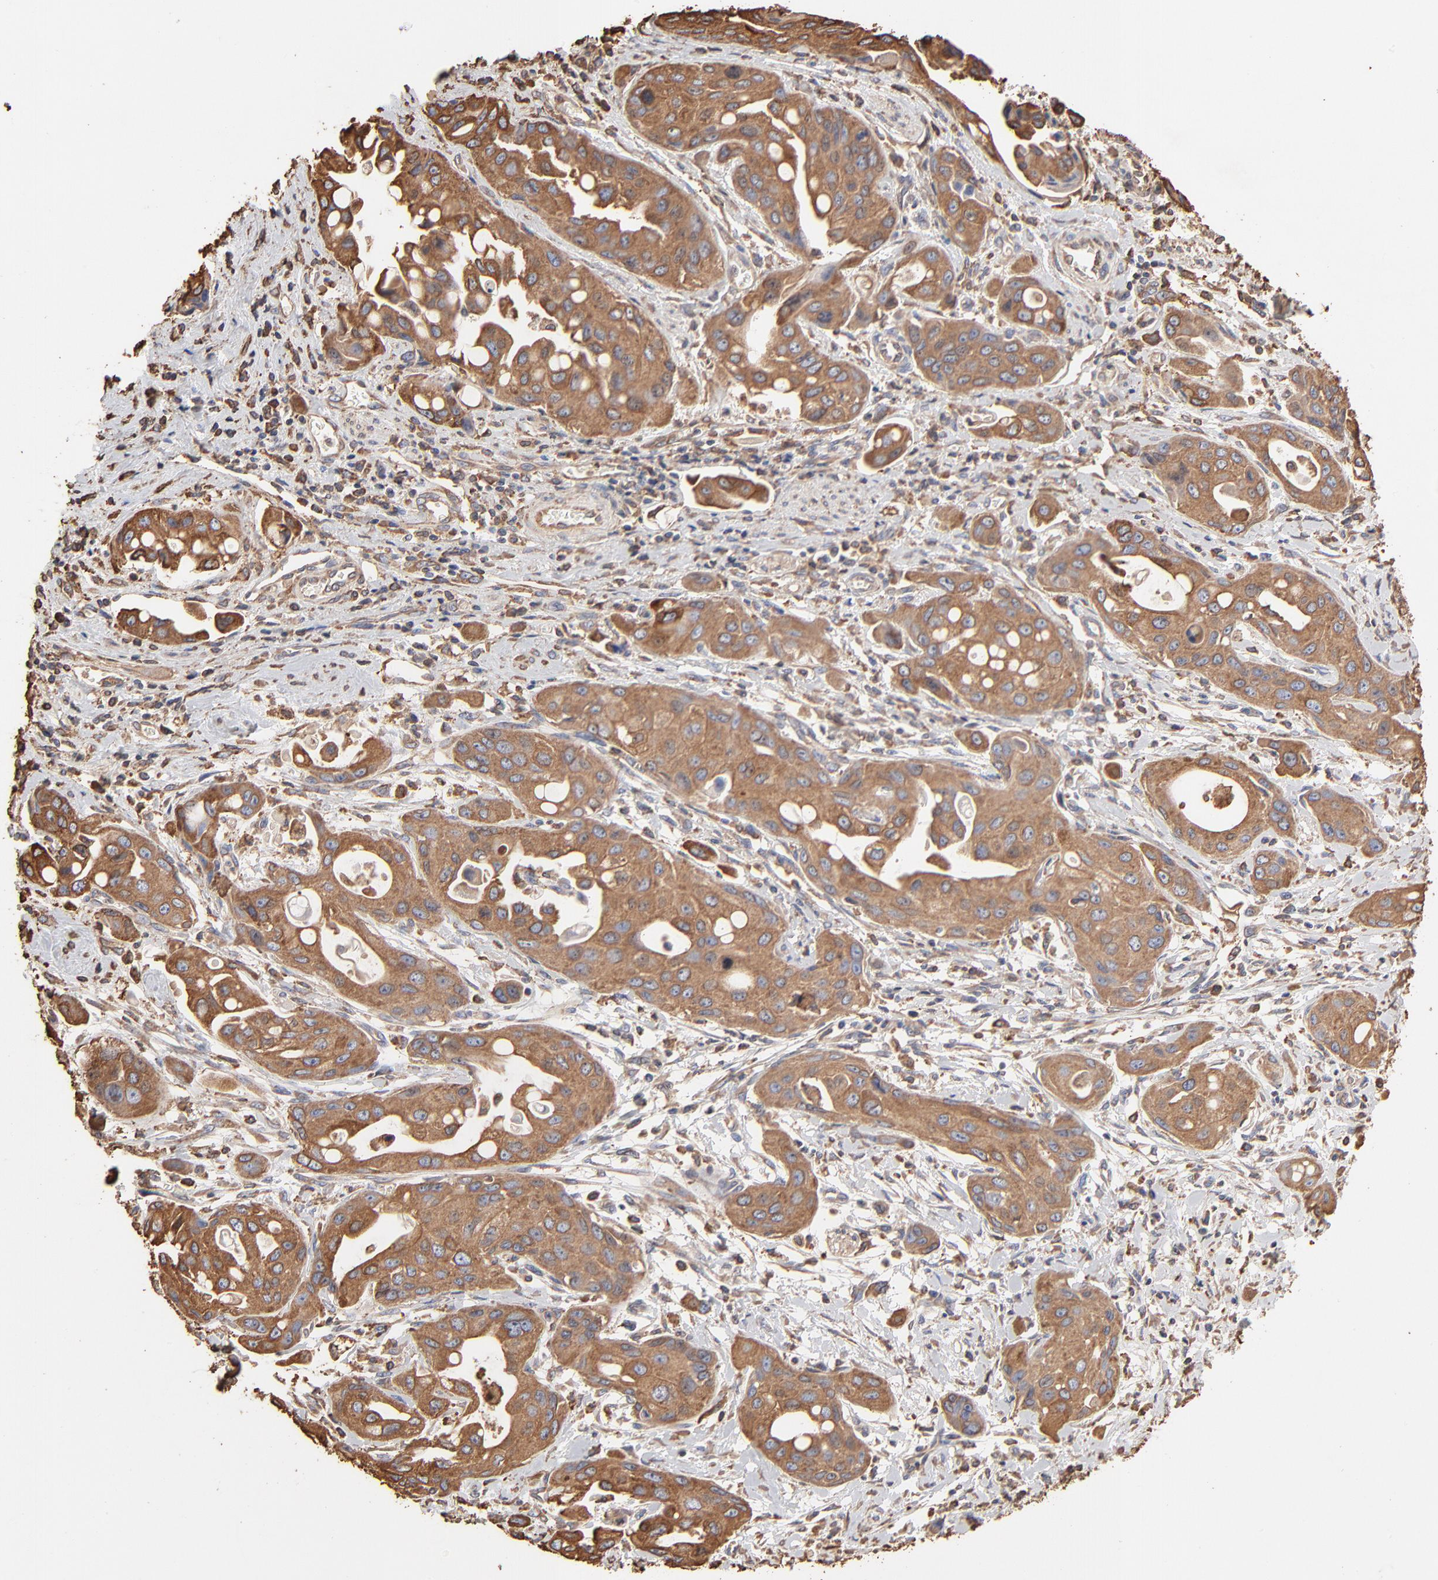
{"staining": {"intensity": "moderate", "quantity": ">75%", "location": "cytoplasmic/membranous"}, "tissue": "pancreatic cancer", "cell_type": "Tumor cells", "image_type": "cancer", "snomed": [{"axis": "morphology", "description": "Adenocarcinoma, NOS"}, {"axis": "topography", "description": "Pancreas"}], "caption": "Pancreatic cancer (adenocarcinoma) stained for a protein displays moderate cytoplasmic/membranous positivity in tumor cells. Using DAB (brown) and hematoxylin (blue) stains, captured at high magnification using brightfield microscopy.", "gene": "PDIA3", "patient": {"sex": "female", "age": 60}}